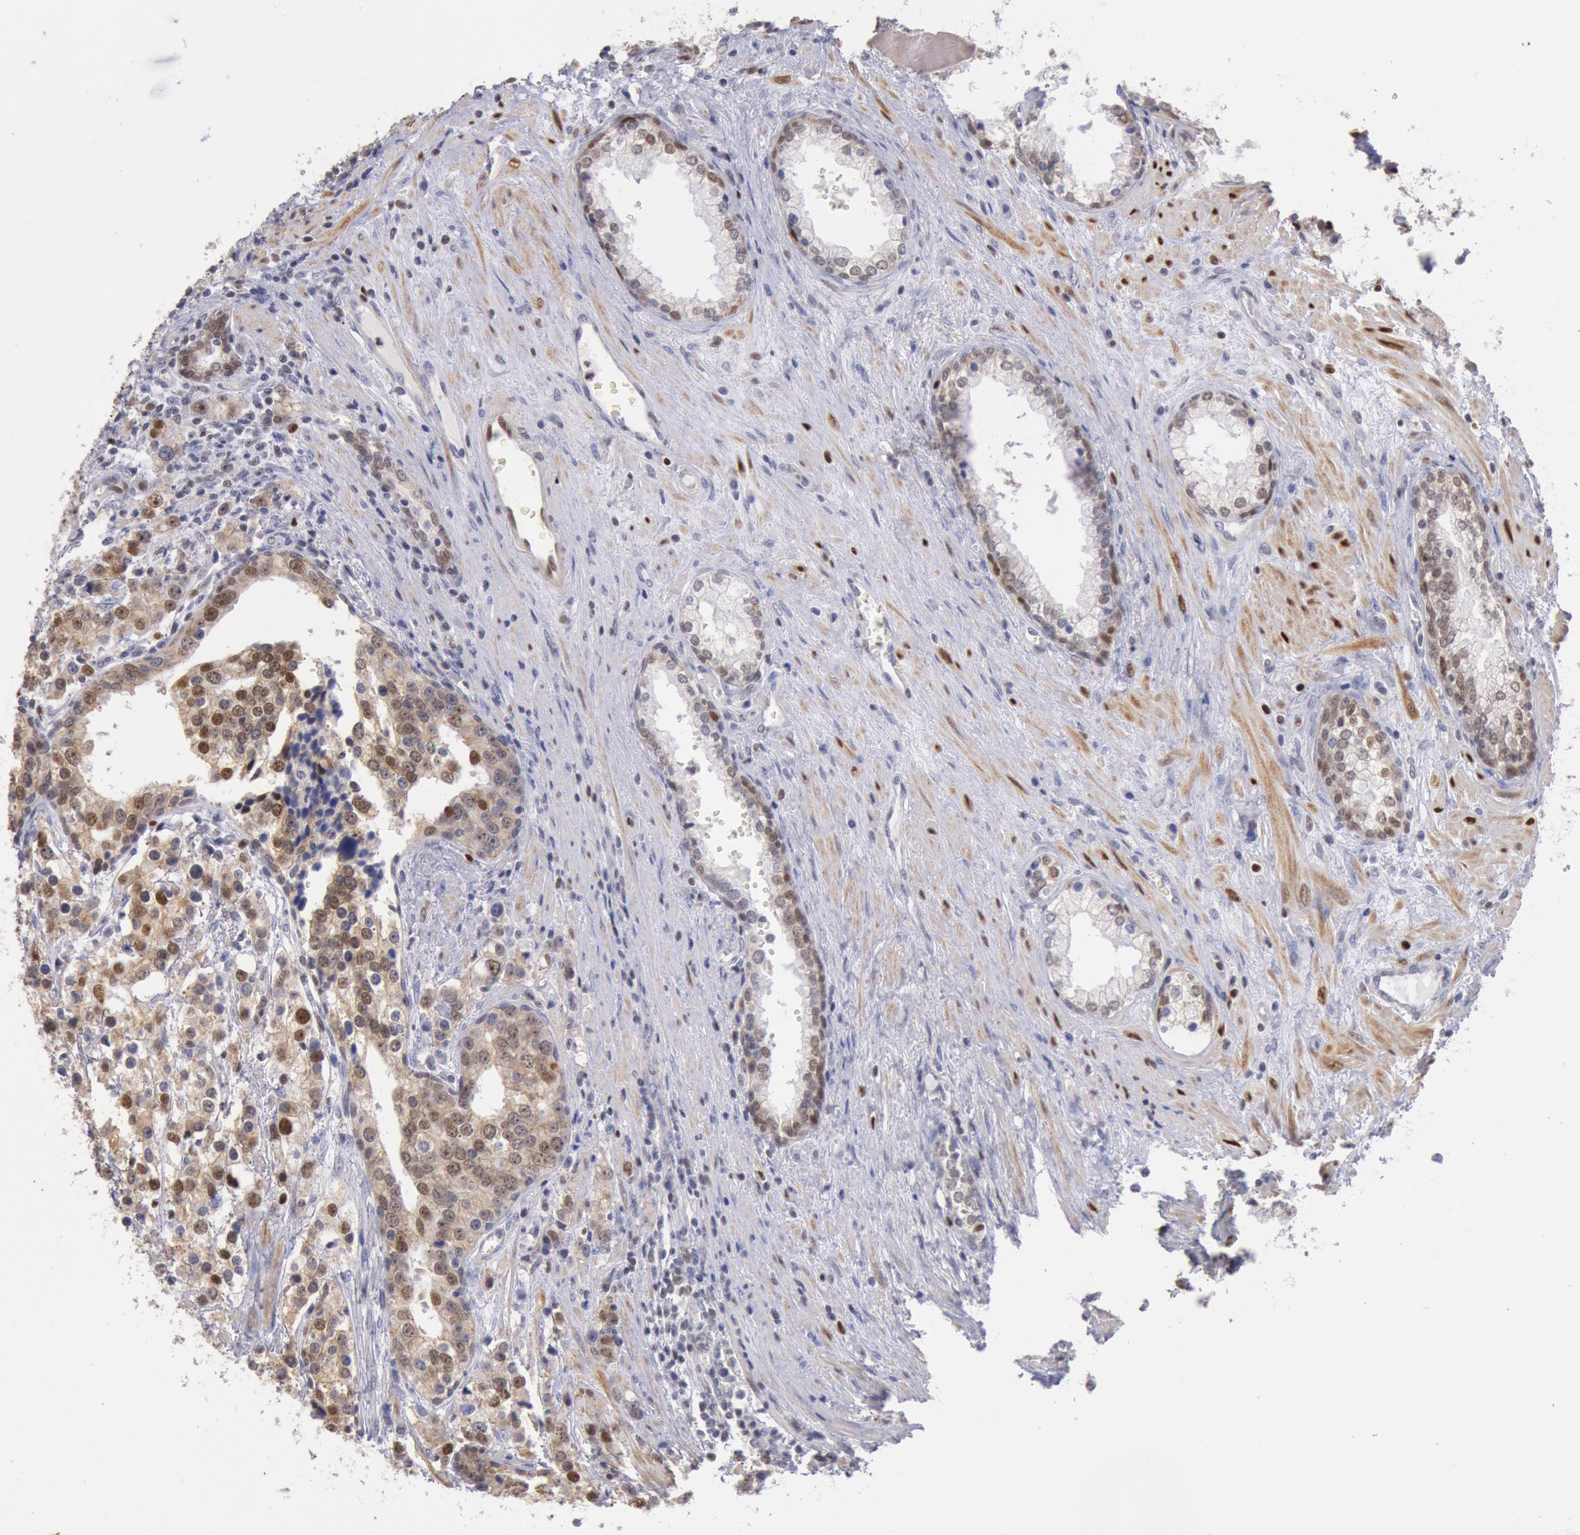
{"staining": {"intensity": "moderate", "quantity": ">75%", "location": "cytoplasmic/membranous,nuclear"}, "tissue": "prostate cancer", "cell_type": "Tumor cells", "image_type": "cancer", "snomed": [{"axis": "morphology", "description": "Adenocarcinoma, High grade"}, {"axis": "topography", "description": "Prostate"}], "caption": "An immunohistochemistry image of tumor tissue is shown. Protein staining in brown highlights moderate cytoplasmic/membranous and nuclear positivity in prostate high-grade adenocarcinoma within tumor cells.", "gene": "RPS6KA5", "patient": {"sex": "male", "age": 71}}